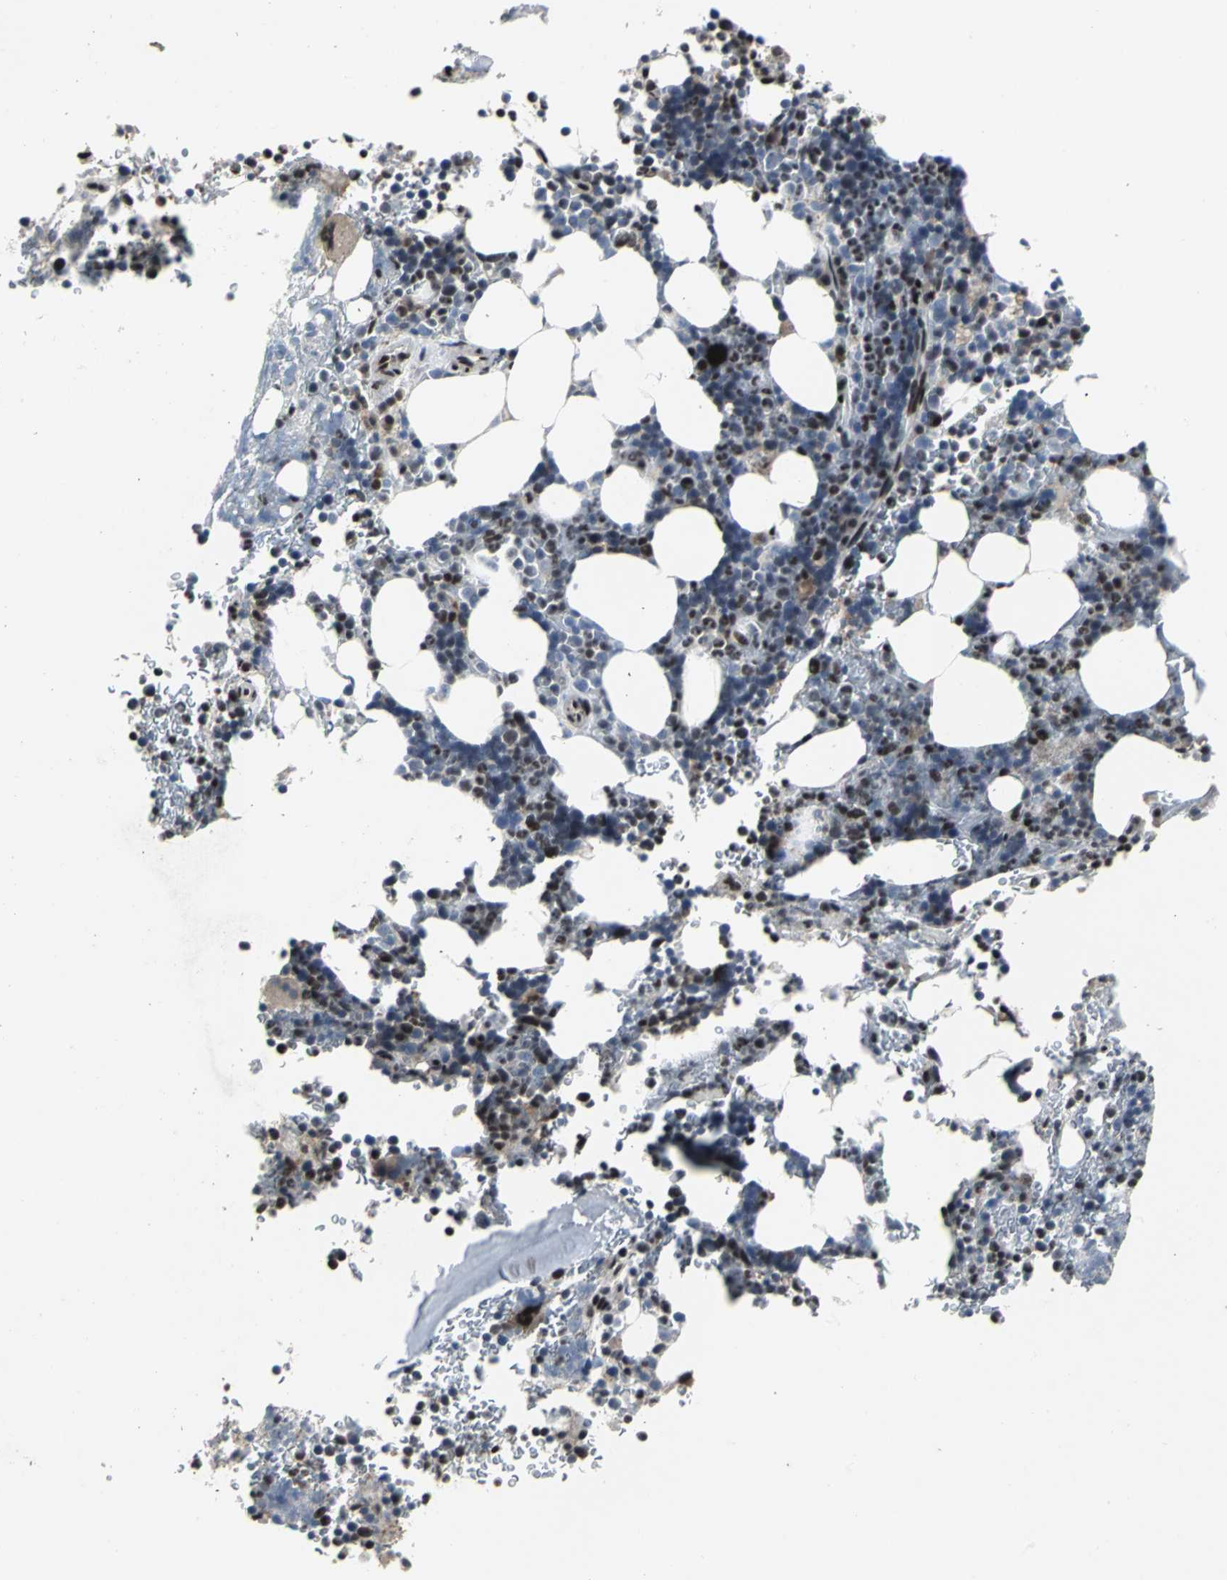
{"staining": {"intensity": "moderate", "quantity": "25%-75%", "location": "nuclear"}, "tissue": "bone marrow", "cell_type": "Hematopoietic cells", "image_type": "normal", "snomed": [{"axis": "morphology", "description": "Normal tissue, NOS"}, {"axis": "topography", "description": "Bone marrow"}], "caption": "An image showing moderate nuclear staining in about 25%-75% of hematopoietic cells in benign bone marrow, as visualized by brown immunohistochemical staining.", "gene": "SRF", "patient": {"sex": "female", "age": 73}}